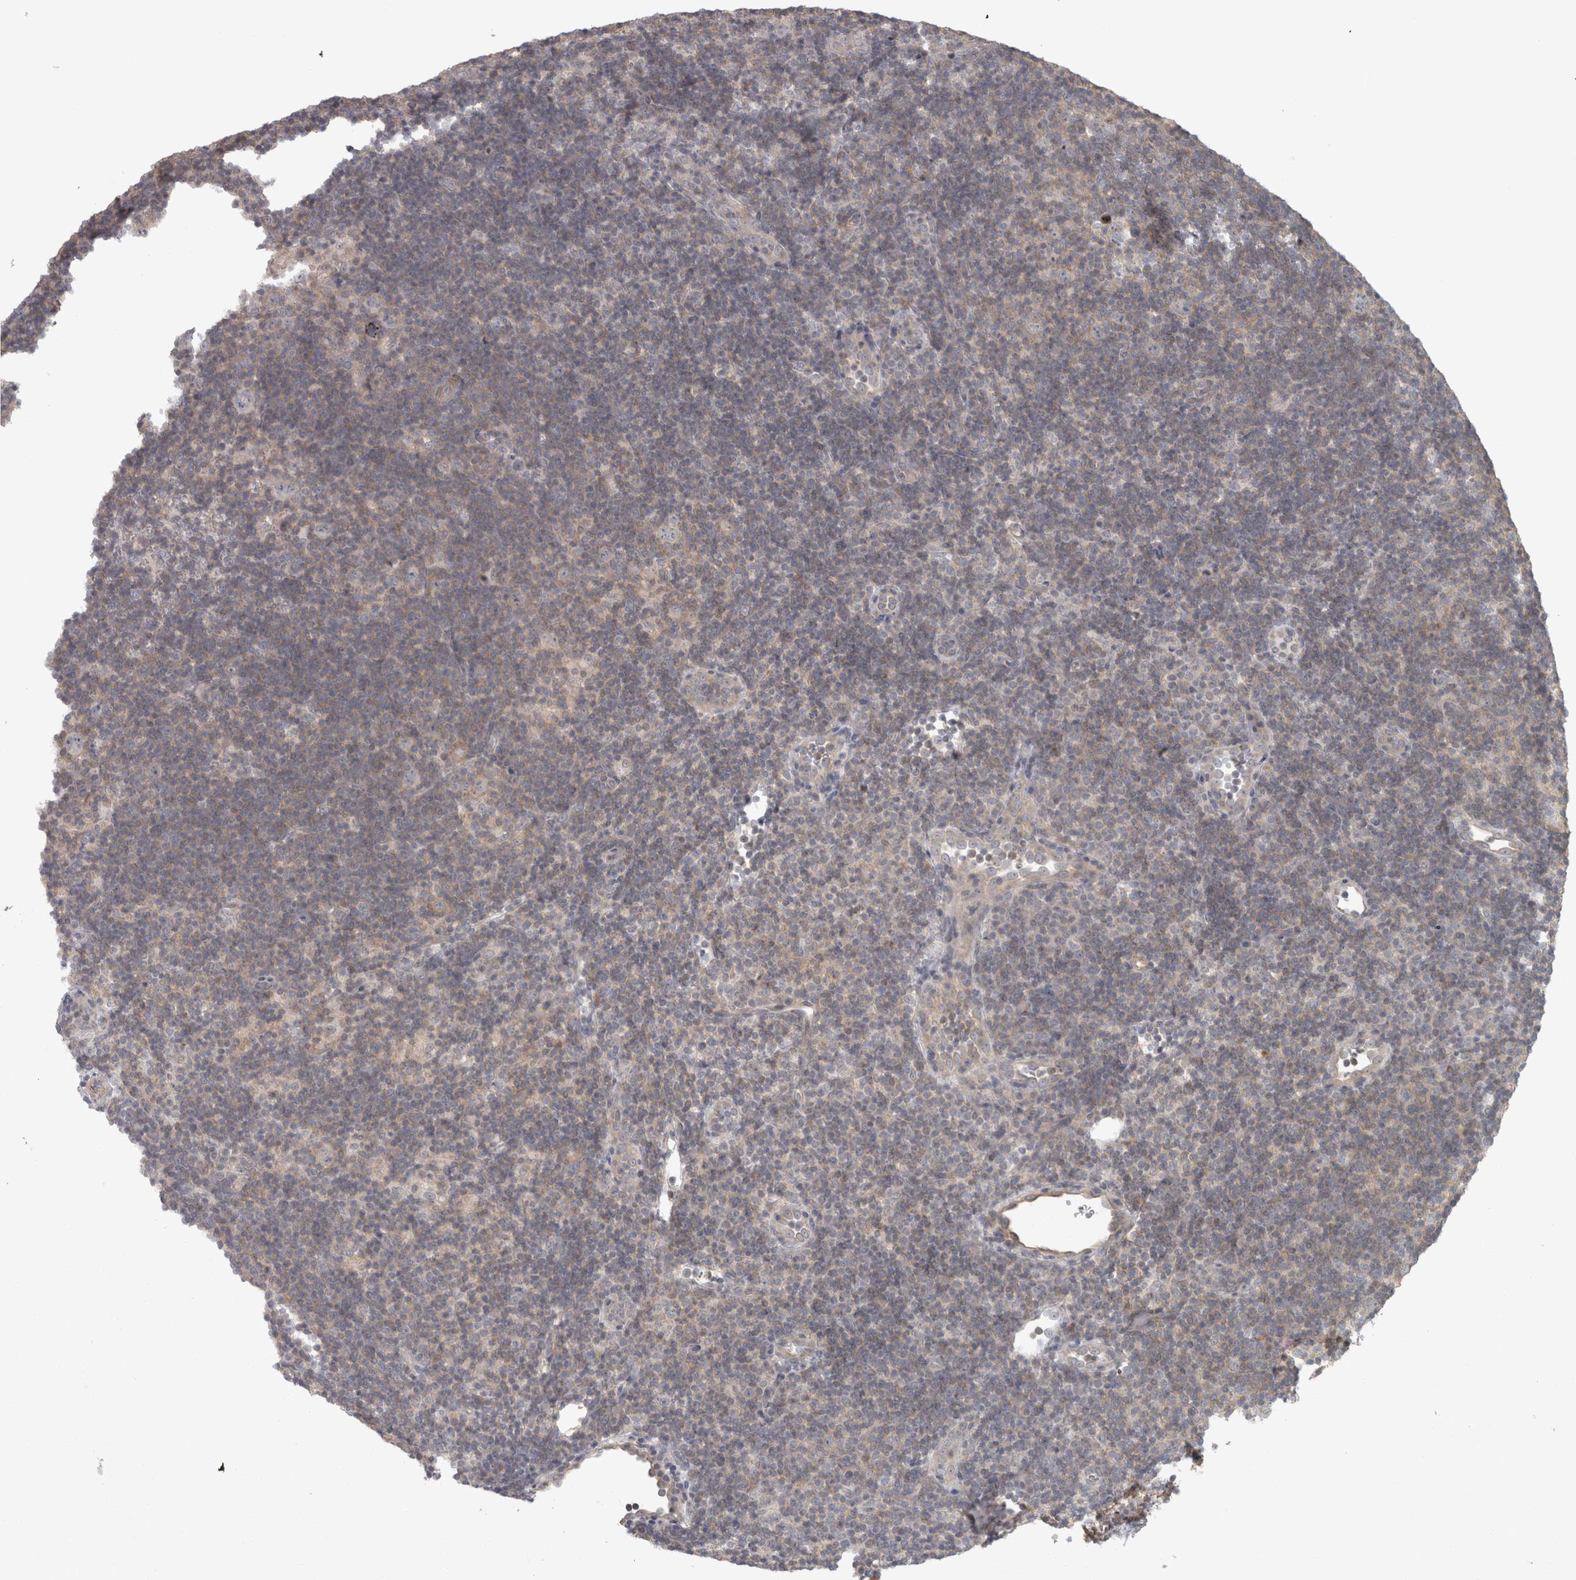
{"staining": {"intensity": "negative", "quantity": "none", "location": "none"}, "tissue": "lymphoma", "cell_type": "Tumor cells", "image_type": "cancer", "snomed": [{"axis": "morphology", "description": "Hodgkin's disease, NOS"}, {"axis": "topography", "description": "Lymph node"}], "caption": "The immunohistochemistry micrograph has no significant positivity in tumor cells of lymphoma tissue.", "gene": "PPP1R12B", "patient": {"sex": "female", "age": 57}}